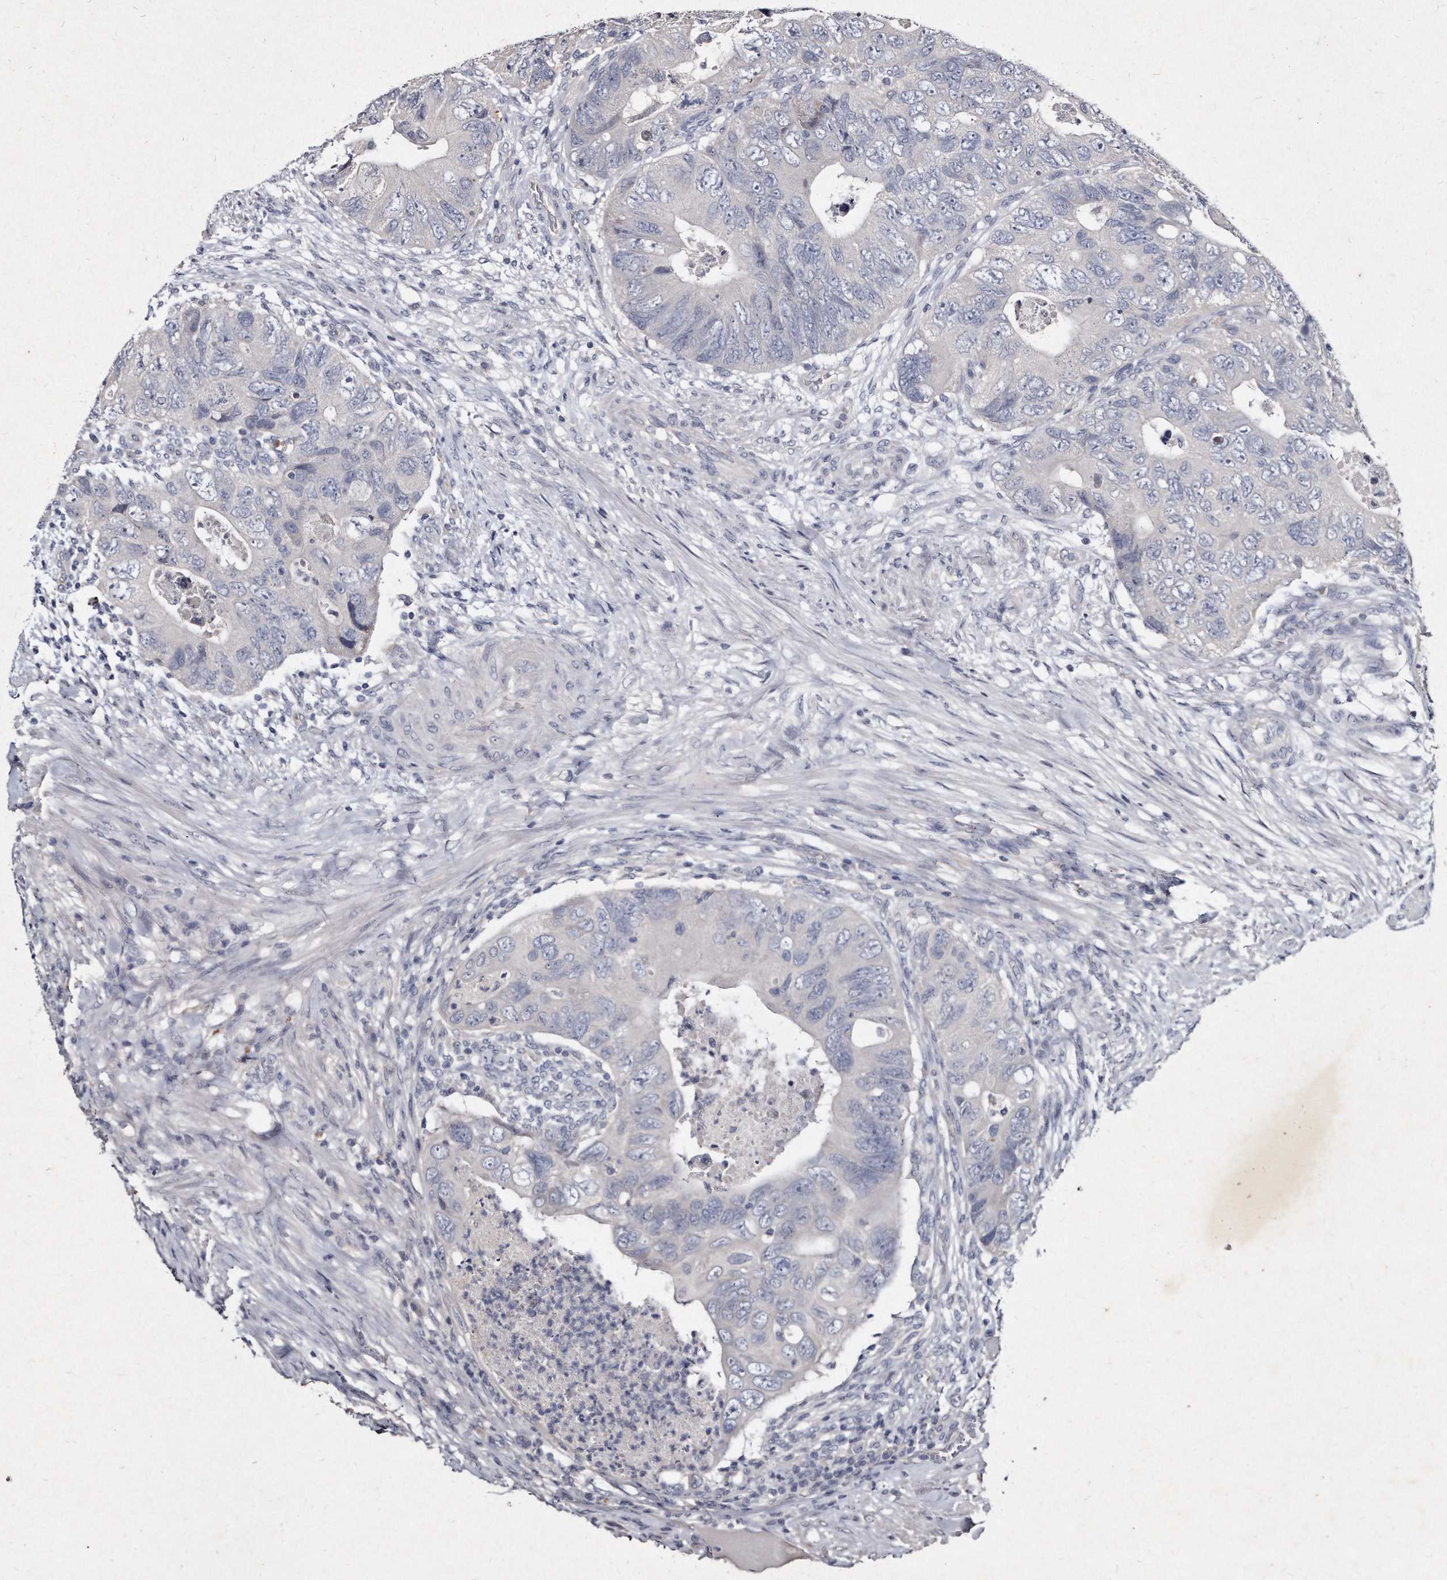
{"staining": {"intensity": "negative", "quantity": "none", "location": "none"}, "tissue": "colorectal cancer", "cell_type": "Tumor cells", "image_type": "cancer", "snomed": [{"axis": "morphology", "description": "Adenocarcinoma, NOS"}, {"axis": "topography", "description": "Rectum"}], "caption": "Immunohistochemistry image of neoplastic tissue: human colorectal cancer (adenocarcinoma) stained with DAB displays no significant protein positivity in tumor cells. (IHC, brightfield microscopy, high magnification).", "gene": "KLHDC3", "patient": {"sex": "male", "age": 63}}